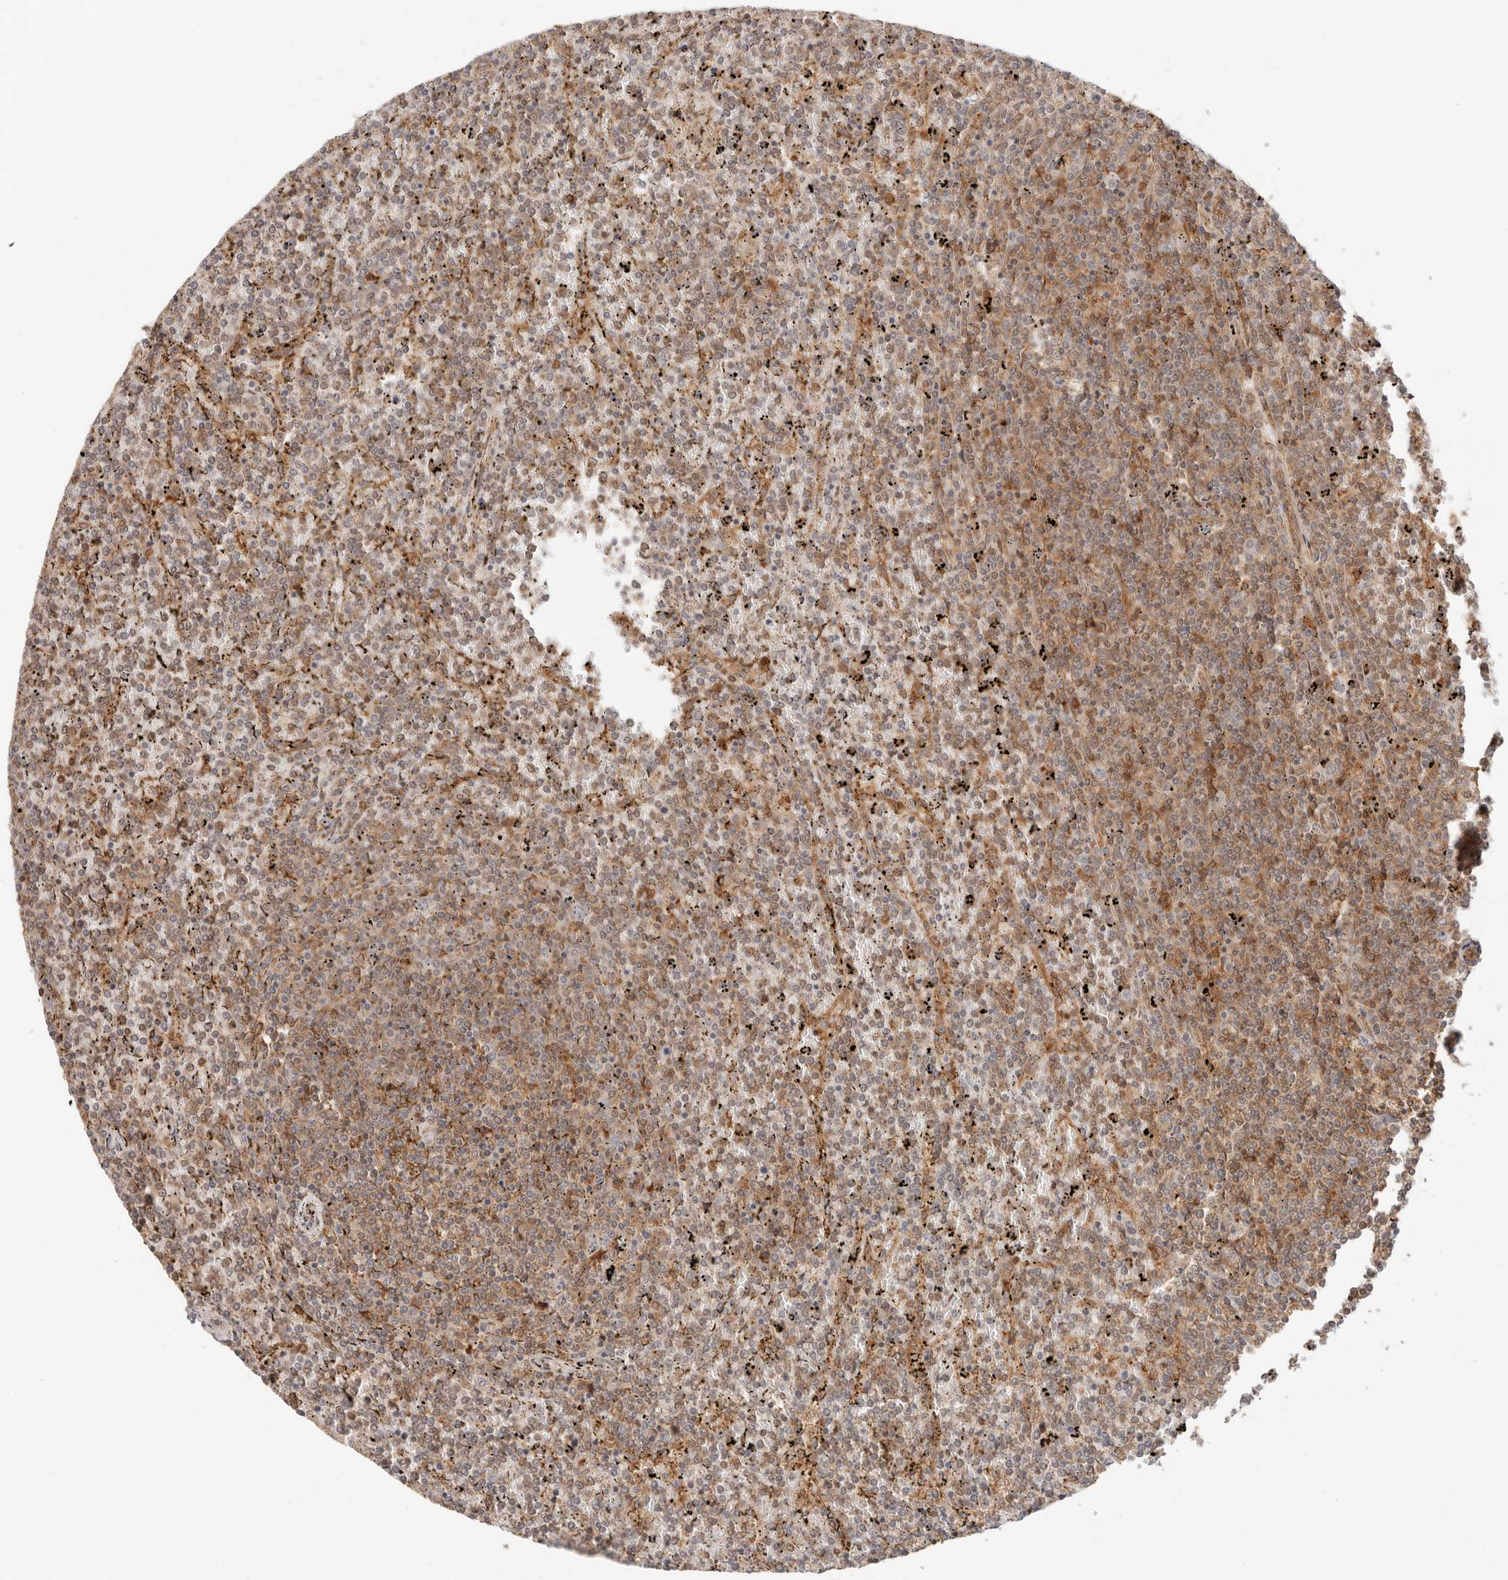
{"staining": {"intensity": "moderate", "quantity": ">75%", "location": "cytoplasmic/membranous,nuclear"}, "tissue": "lymphoma", "cell_type": "Tumor cells", "image_type": "cancer", "snomed": [{"axis": "morphology", "description": "Malignant lymphoma, non-Hodgkin's type, Low grade"}, {"axis": "topography", "description": "Spleen"}], "caption": "Moderate cytoplasmic/membranous and nuclear protein expression is present in about >75% of tumor cells in low-grade malignant lymphoma, non-Hodgkin's type.", "gene": "HEXD", "patient": {"sex": "female", "age": 19}}